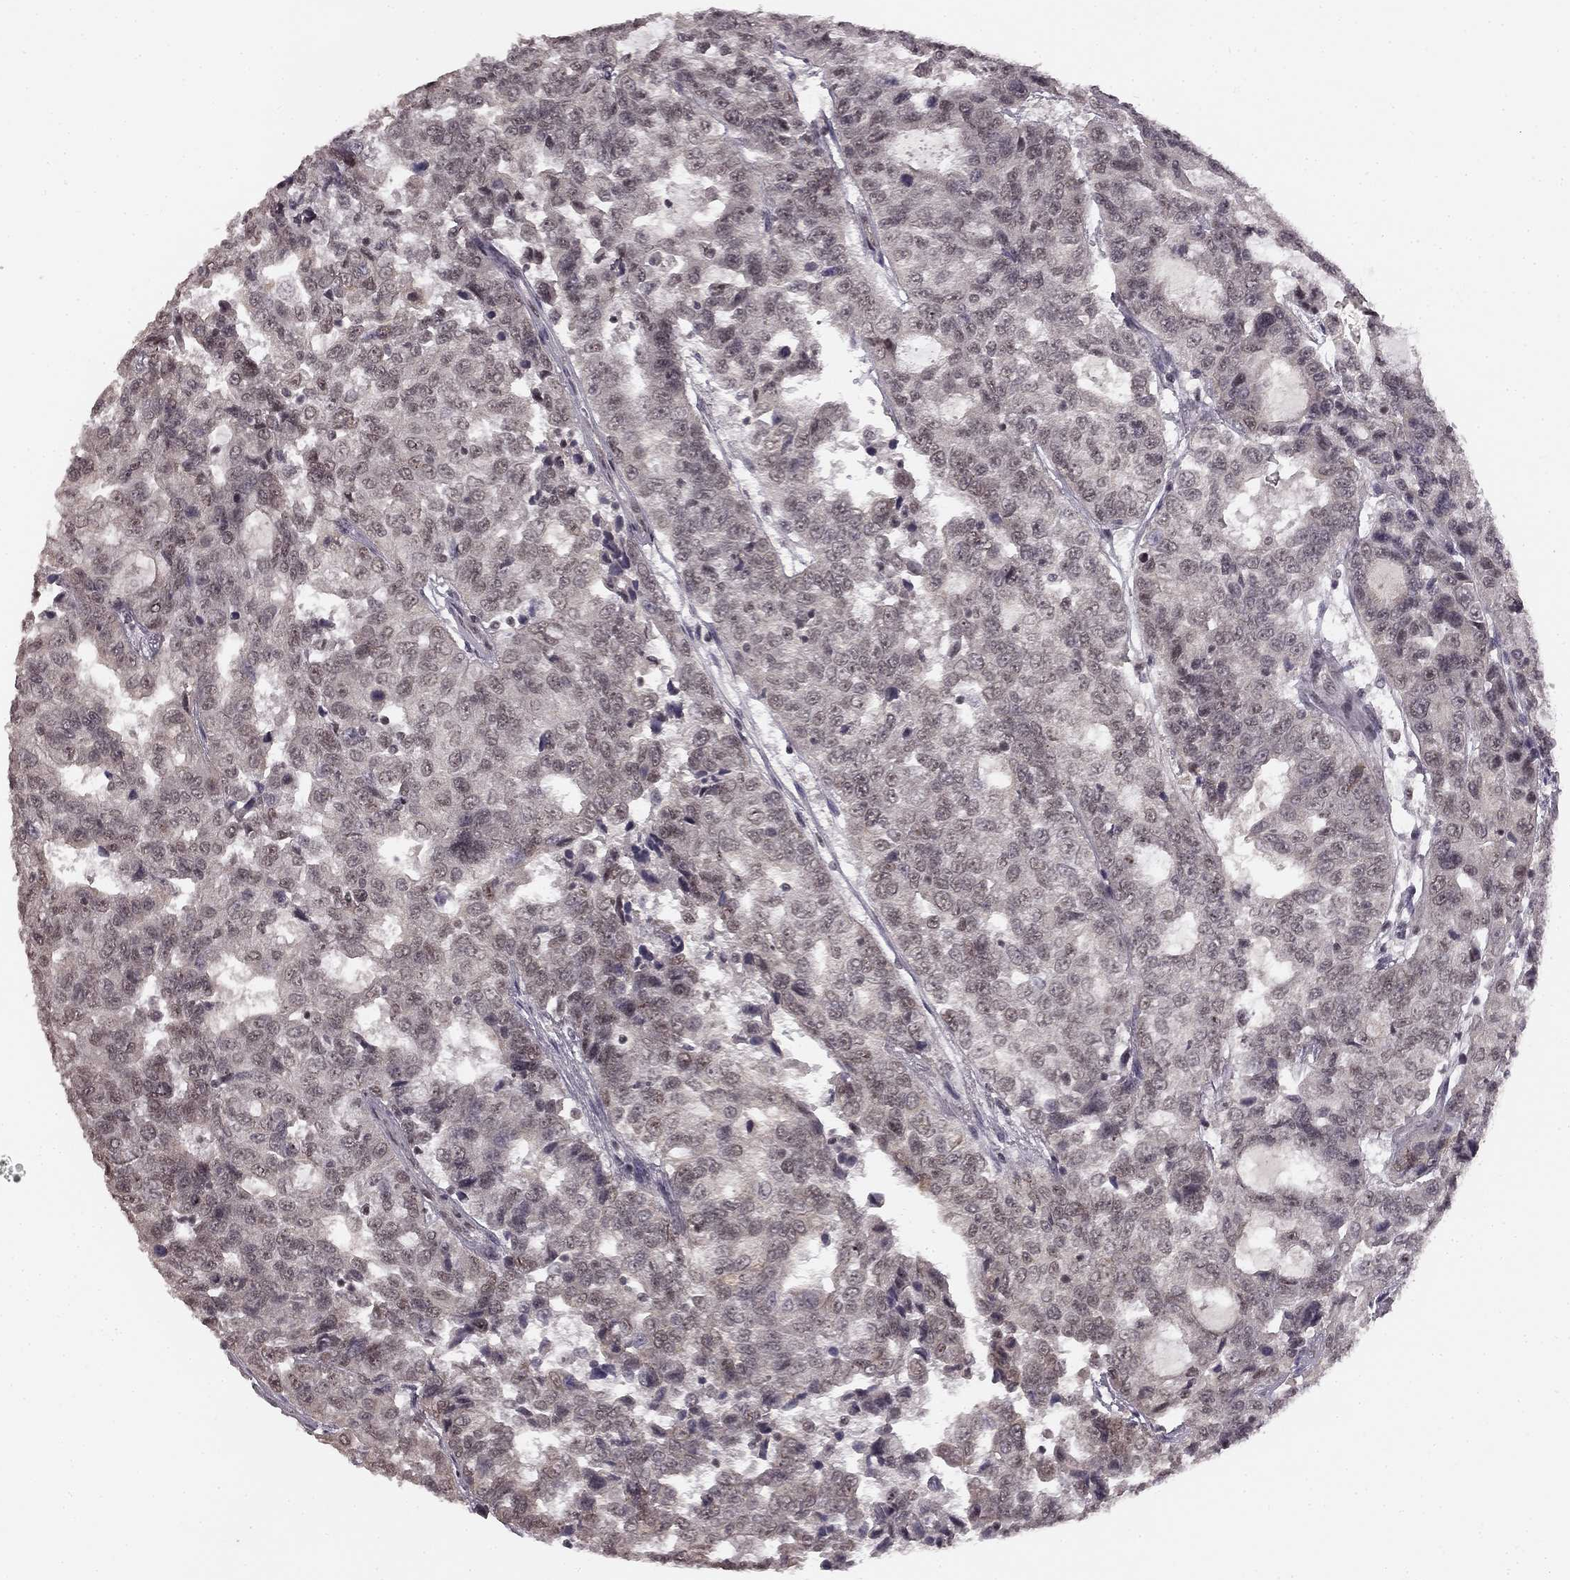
{"staining": {"intensity": "negative", "quantity": "none", "location": "none"}, "tissue": "urothelial cancer", "cell_type": "Tumor cells", "image_type": "cancer", "snomed": [{"axis": "morphology", "description": "Urothelial carcinoma, NOS"}, {"axis": "morphology", "description": "Urothelial carcinoma, High grade"}, {"axis": "topography", "description": "Urinary bladder"}], "caption": "A photomicrograph of transitional cell carcinoma stained for a protein exhibits no brown staining in tumor cells.", "gene": "HCN4", "patient": {"sex": "female", "age": 73}}